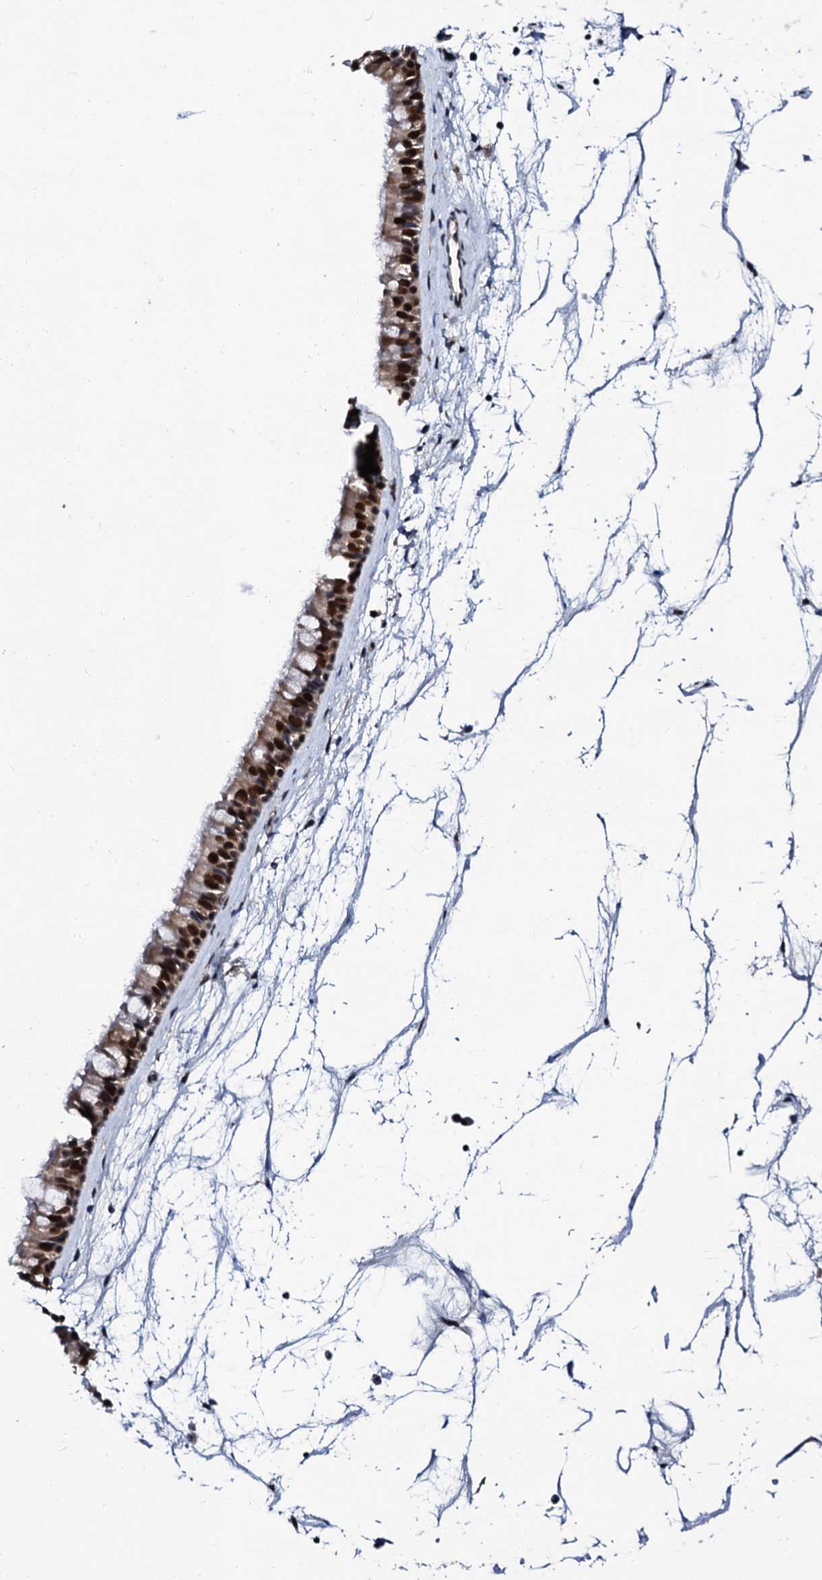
{"staining": {"intensity": "strong", "quantity": ">75%", "location": "nuclear"}, "tissue": "nasopharynx", "cell_type": "Respiratory epithelial cells", "image_type": "normal", "snomed": [{"axis": "morphology", "description": "Normal tissue, NOS"}, {"axis": "topography", "description": "Nasopharynx"}], "caption": "Protein staining demonstrates strong nuclear staining in about >75% of respiratory epithelial cells in normal nasopharynx. The protein is shown in brown color, while the nuclei are stained blue.", "gene": "CSTF3", "patient": {"sex": "male", "age": 64}}